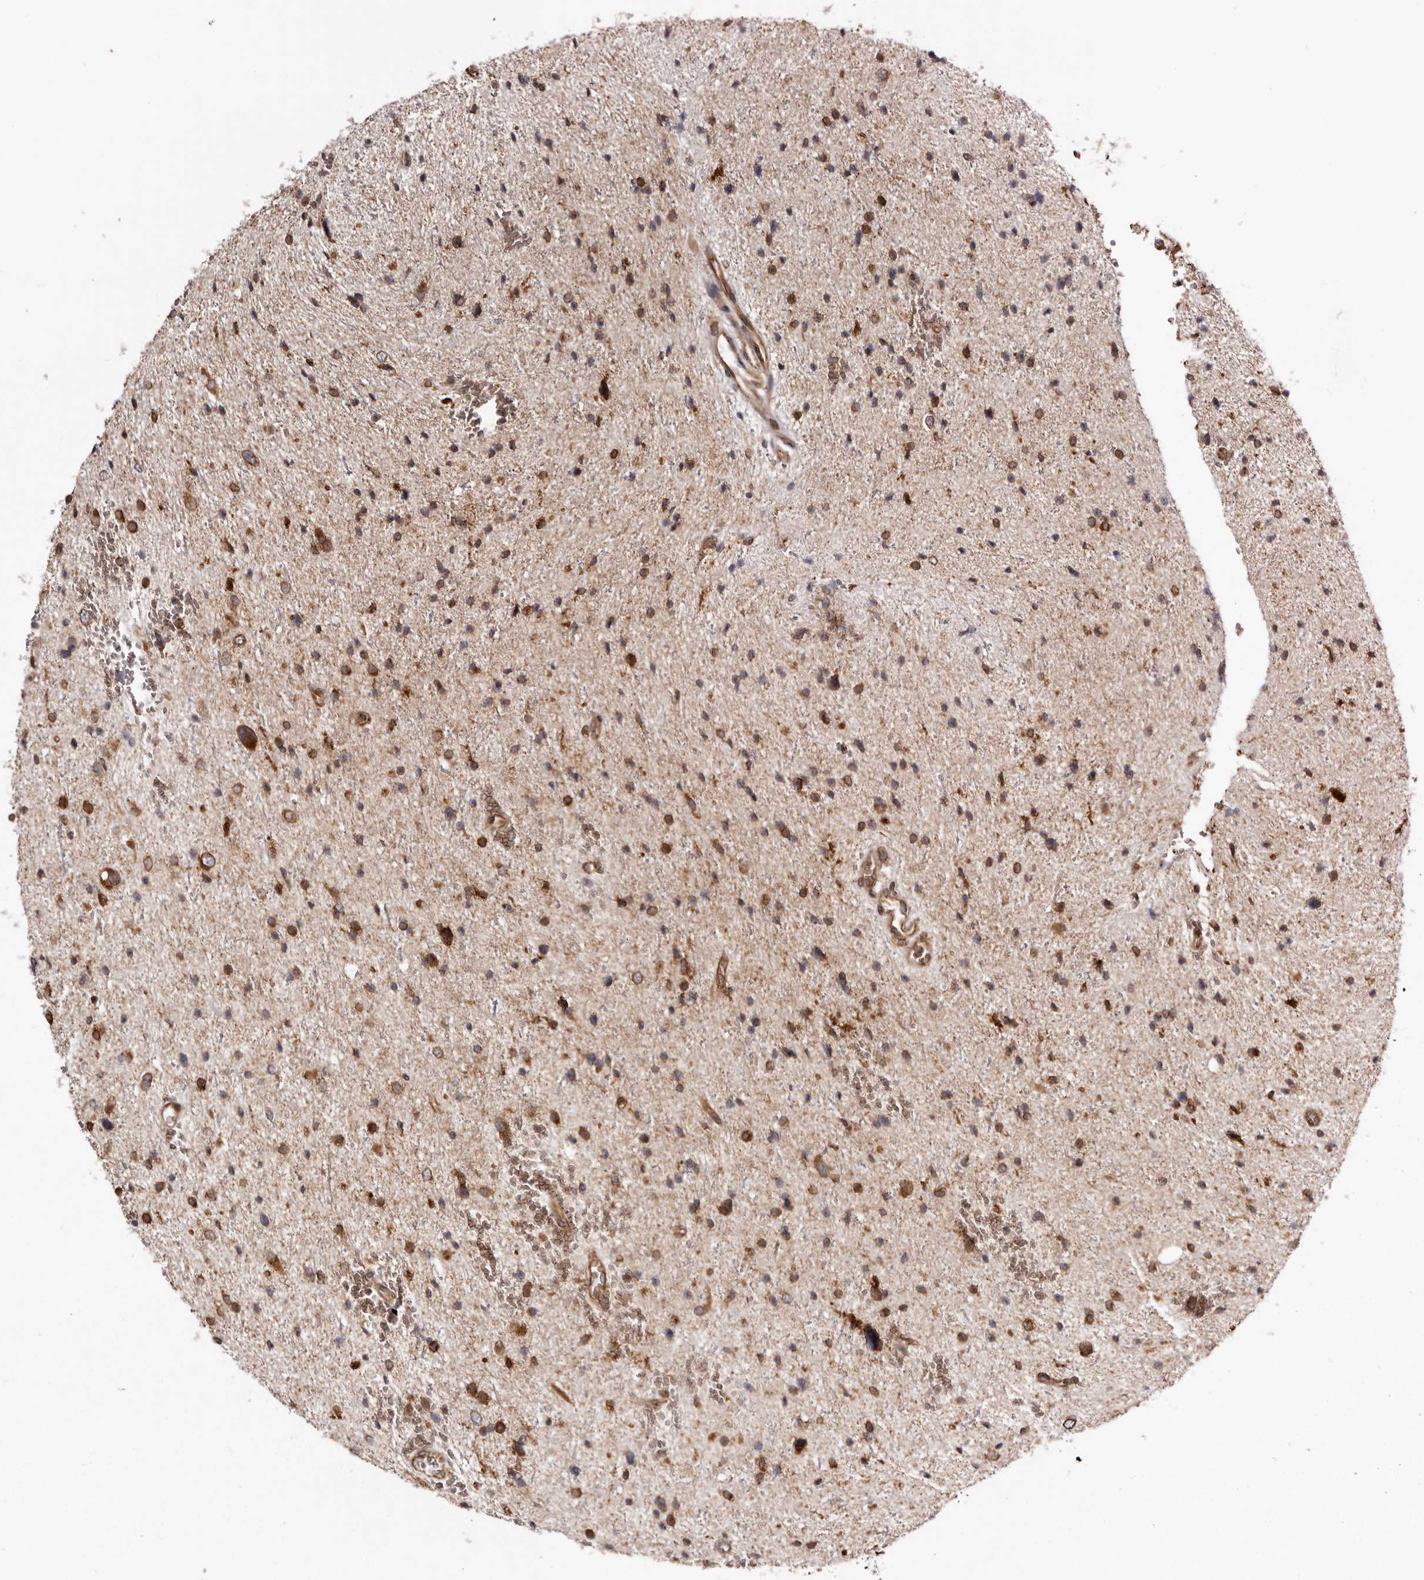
{"staining": {"intensity": "moderate", "quantity": ">75%", "location": "cytoplasmic/membranous"}, "tissue": "glioma", "cell_type": "Tumor cells", "image_type": "cancer", "snomed": [{"axis": "morphology", "description": "Glioma, malignant, Low grade"}, {"axis": "topography", "description": "Brain"}], "caption": "A medium amount of moderate cytoplasmic/membranous positivity is identified in approximately >75% of tumor cells in glioma tissue.", "gene": "C4orf3", "patient": {"sex": "female", "age": 37}}